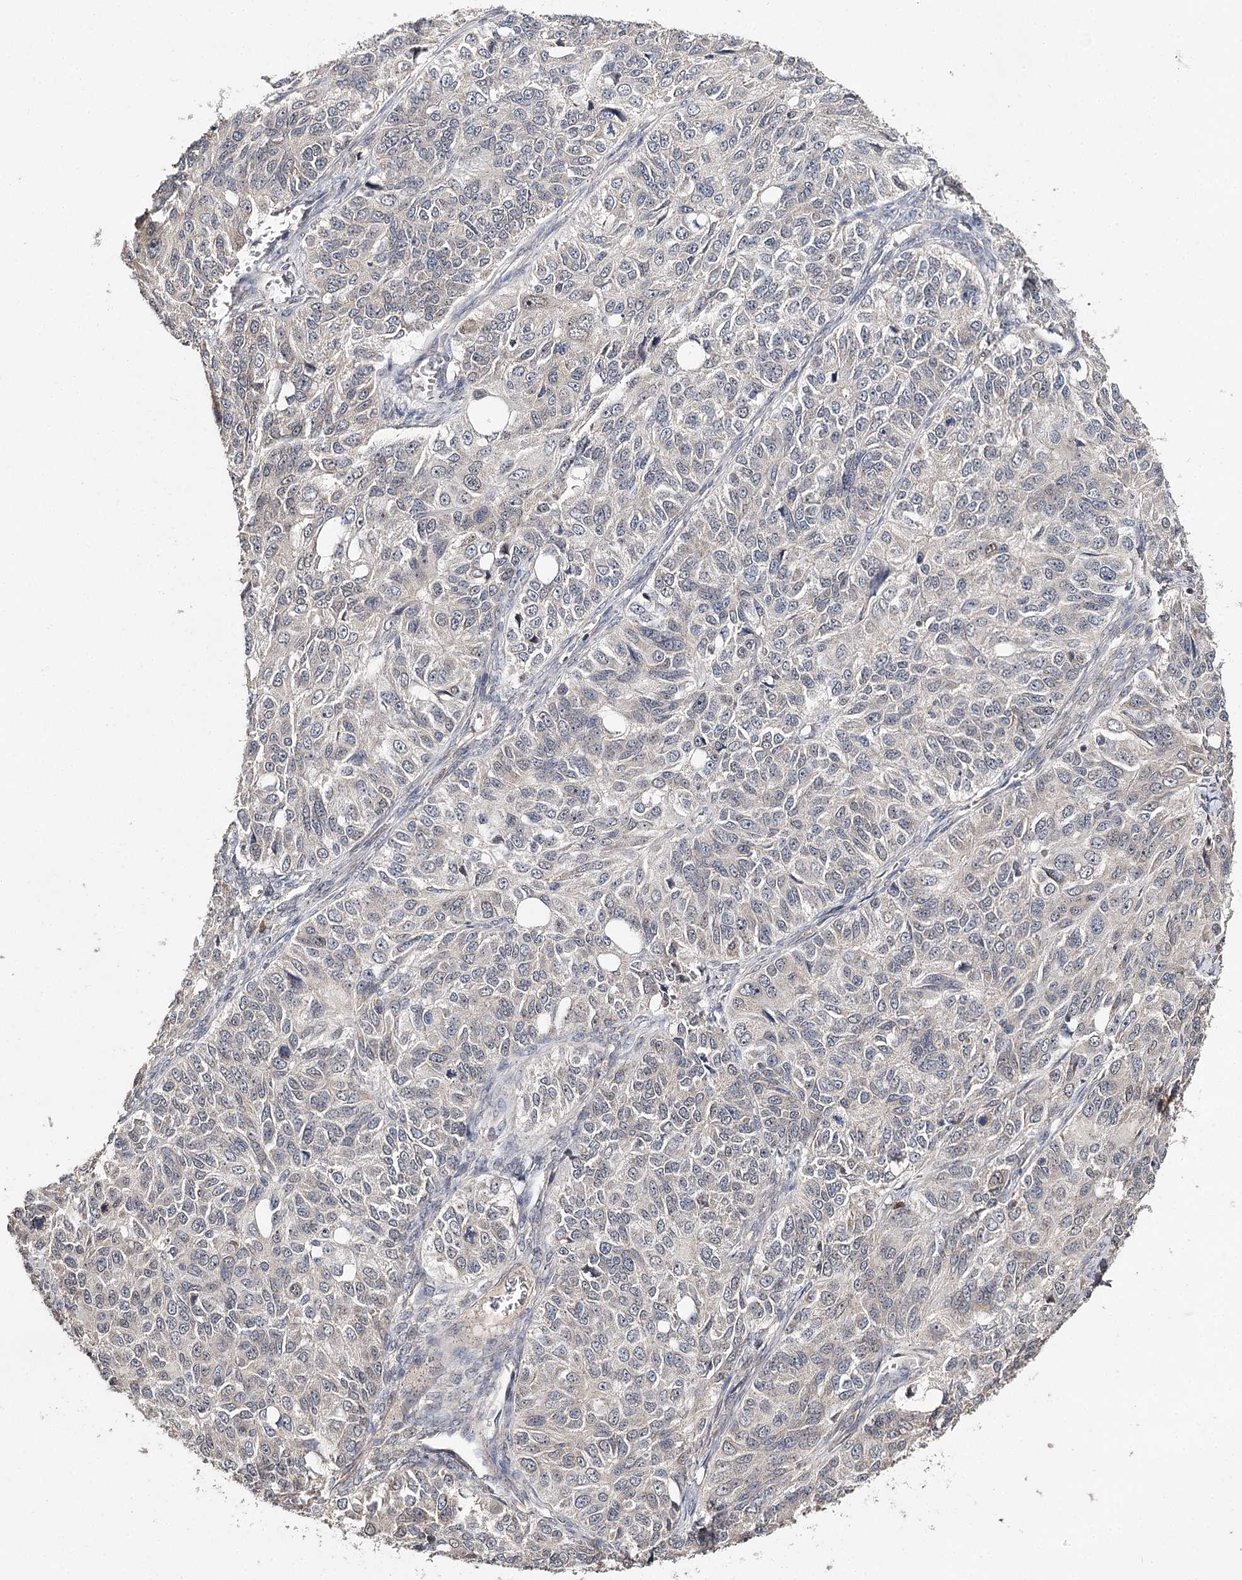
{"staining": {"intensity": "moderate", "quantity": "25%-75%", "location": "cytoplasmic/membranous,nuclear"}, "tissue": "ovarian cancer", "cell_type": "Tumor cells", "image_type": "cancer", "snomed": [{"axis": "morphology", "description": "Carcinoma, endometroid"}, {"axis": "topography", "description": "Ovary"}], "caption": "About 25%-75% of tumor cells in human ovarian endometroid carcinoma display moderate cytoplasmic/membranous and nuclear protein staining as visualized by brown immunohistochemical staining.", "gene": "NOPCHAP1", "patient": {"sex": "female", "age": 51}}